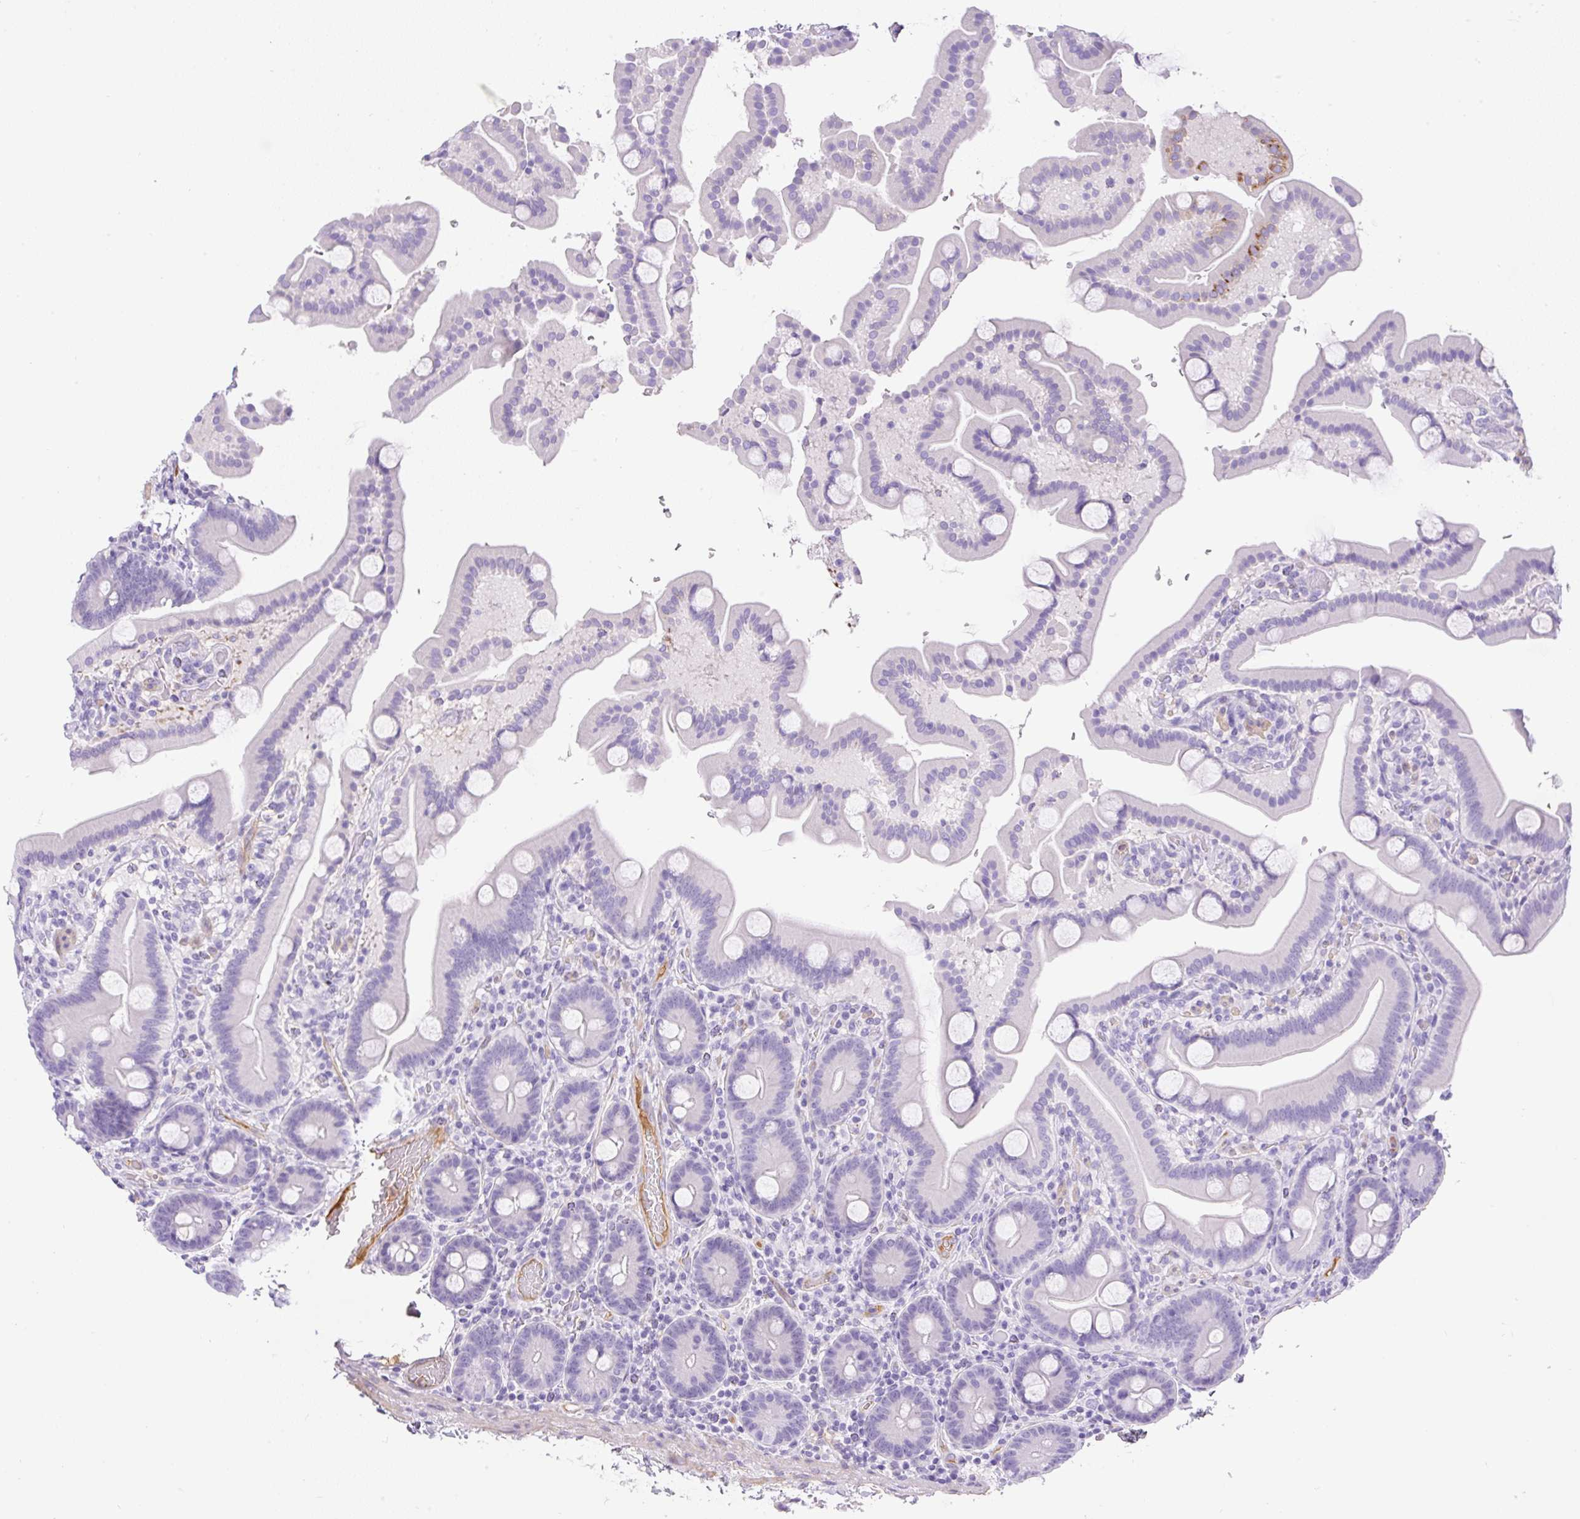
{"staining": {"intensity": "negative", "quantity": "none", "location": "none"}, "tissue": "duodenum", "cell_type": "Glandular cells", "image_type": "normal", "snomed": [{"axis": "morphology", "description": "Normal tissue, NOS"}, {"axis": "topography", "description": "Duodenum"}], "caption": "The micrograph displays no significant expression in glandular cells of duodenum. (DAB (3,3'-diaminobenzidine) IHC, high magnification).", "gene": "TDRD15", "patient": {"sex": "male", "age": 55}}